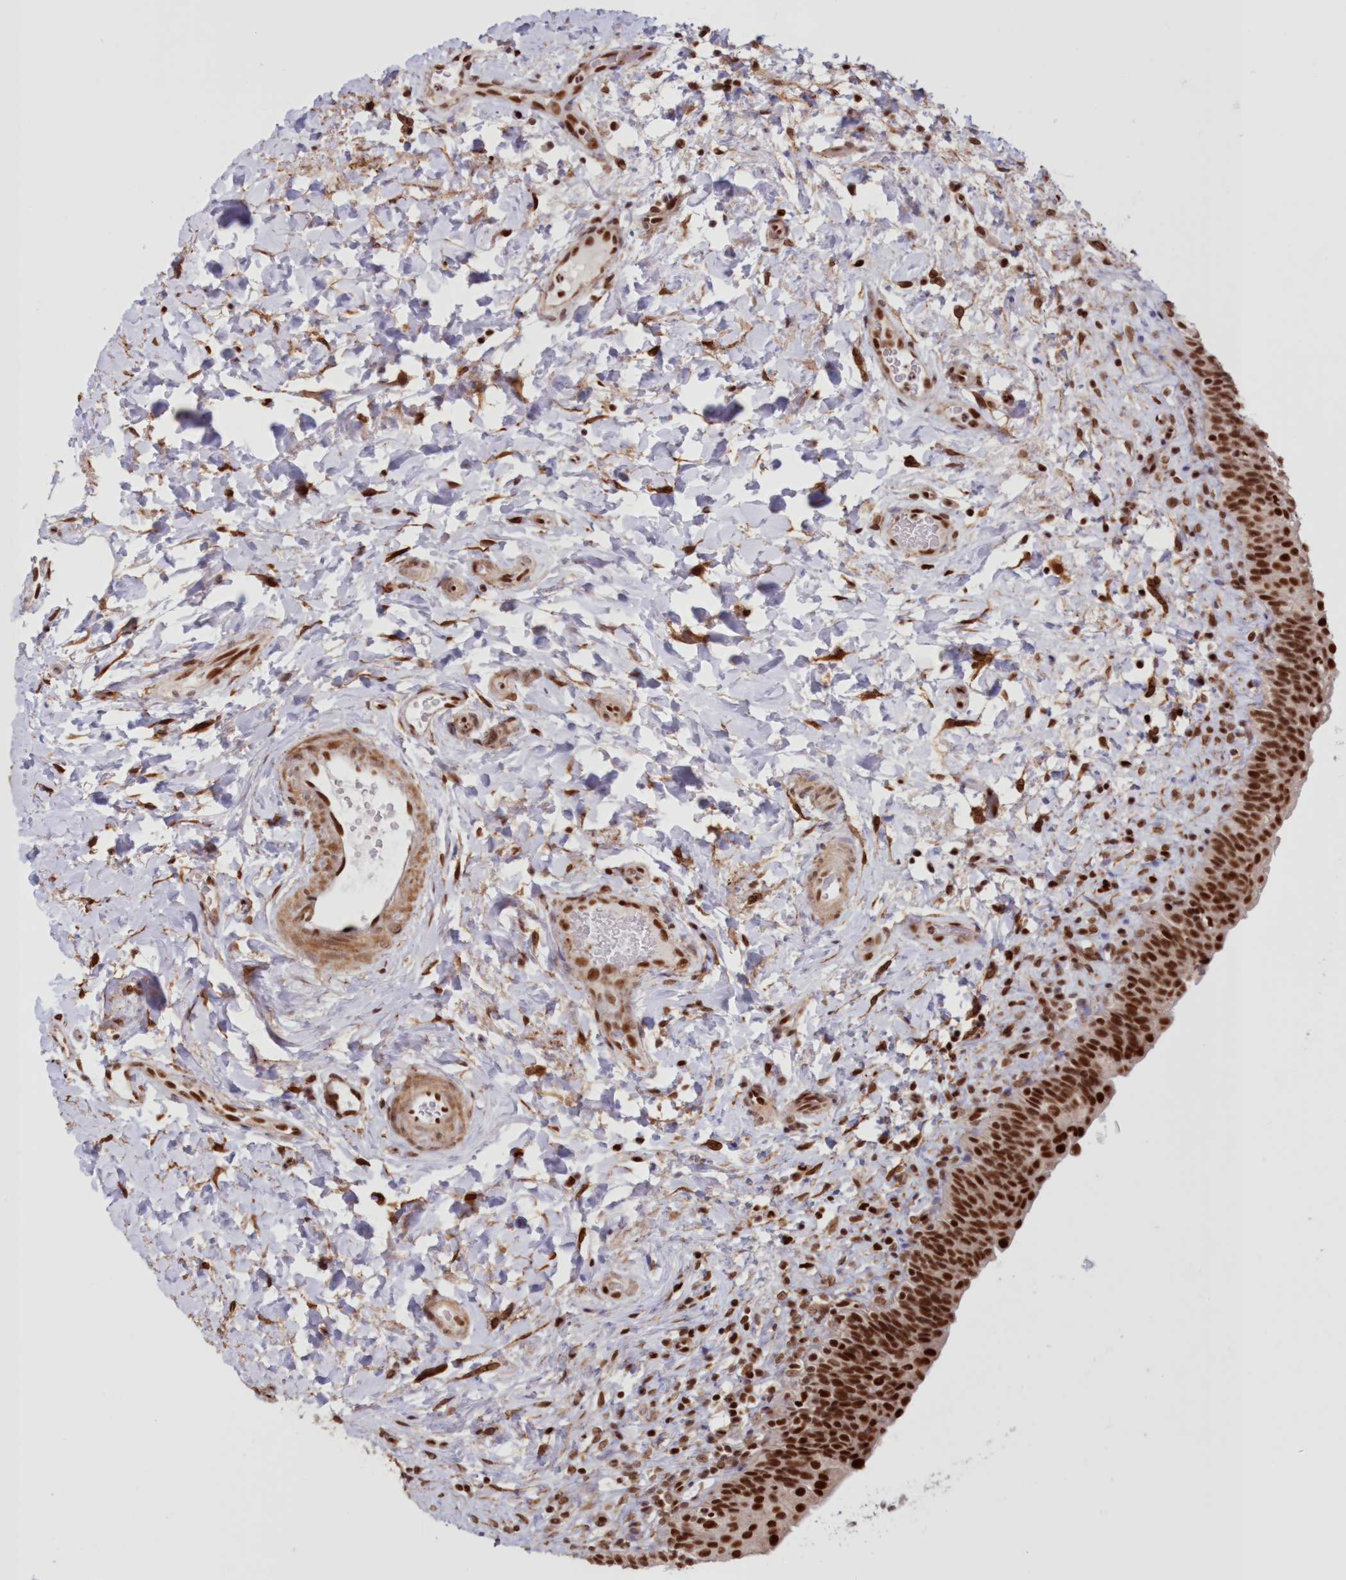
{"staining": {"intensity": "strong", "quantity": ">75%", "location": "nuclear"}, "tissue": "urinary bladder", "cell_type": "Urothelial cells", "image_type": "normal", "snomed": [{"axis": "morphology", "description": "Normal tissue, NOS"}, {"axis": "topography", "description": "Urinary bladder"}], "caption": "This image displays immunohistochemistry staining of normal urinary bladder, with high strong nuclear staining in about >75% of urothelial cells.", "gene": "POLR2B", "patient": {"sex": "male", "age": 83}}